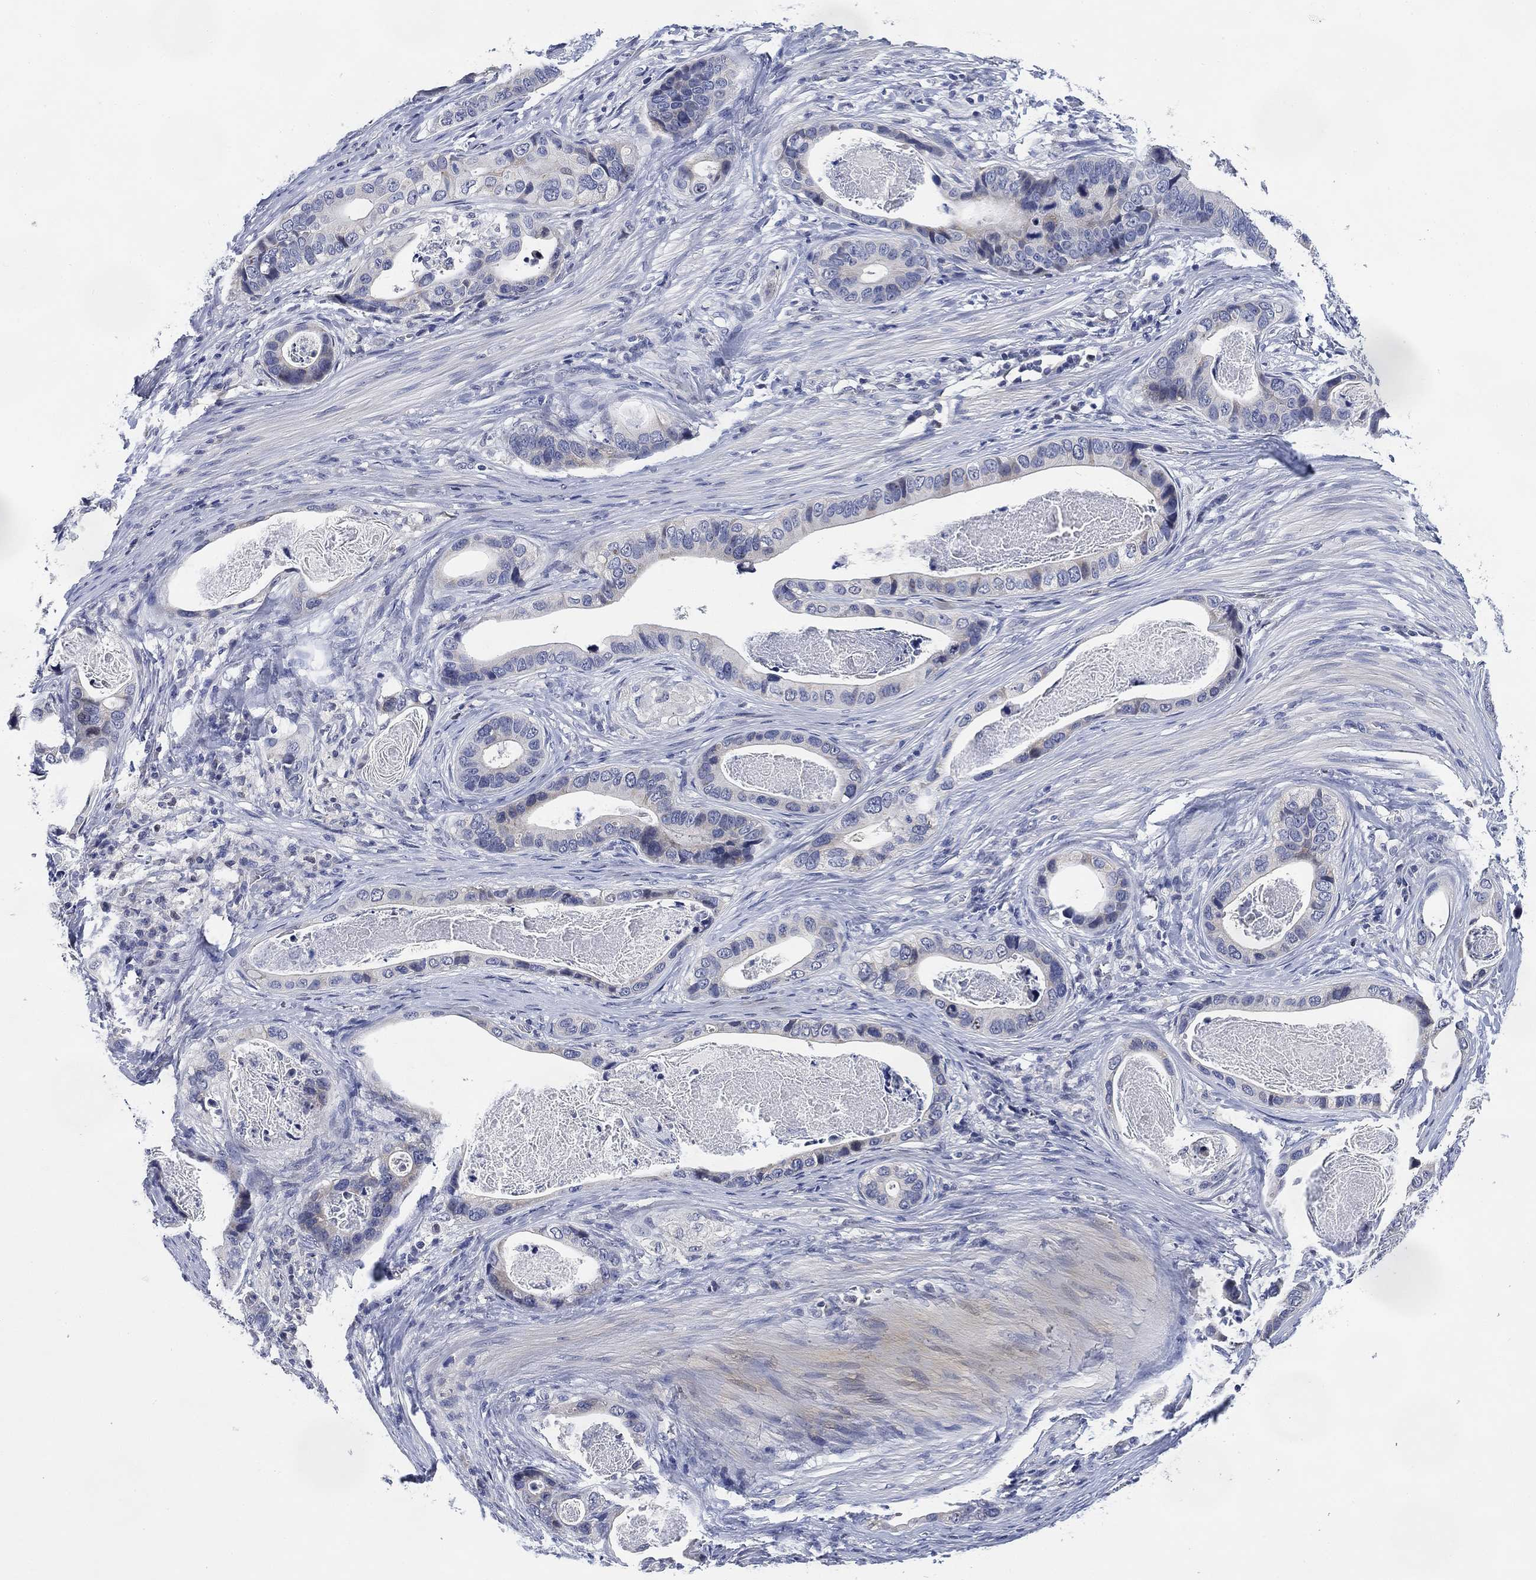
{"staining": {"intensity": "negative", "quantity": "none", "location": "none"}, "tissue": "stomach cancer", "cell_type": "Tumor cells", "image_type": "cancer", "snomed": [{"axis": "morphology", "description": "Adenocarcinoma, NOS"}, {"axis": "topography", "description": "Stomach"}], "caption": "Human stomach cancer stained for a protein using IHC exhibits no positivity in tumor cells.", "gene": "DAZL", "patient": {"sex": "male", "age": 84}}